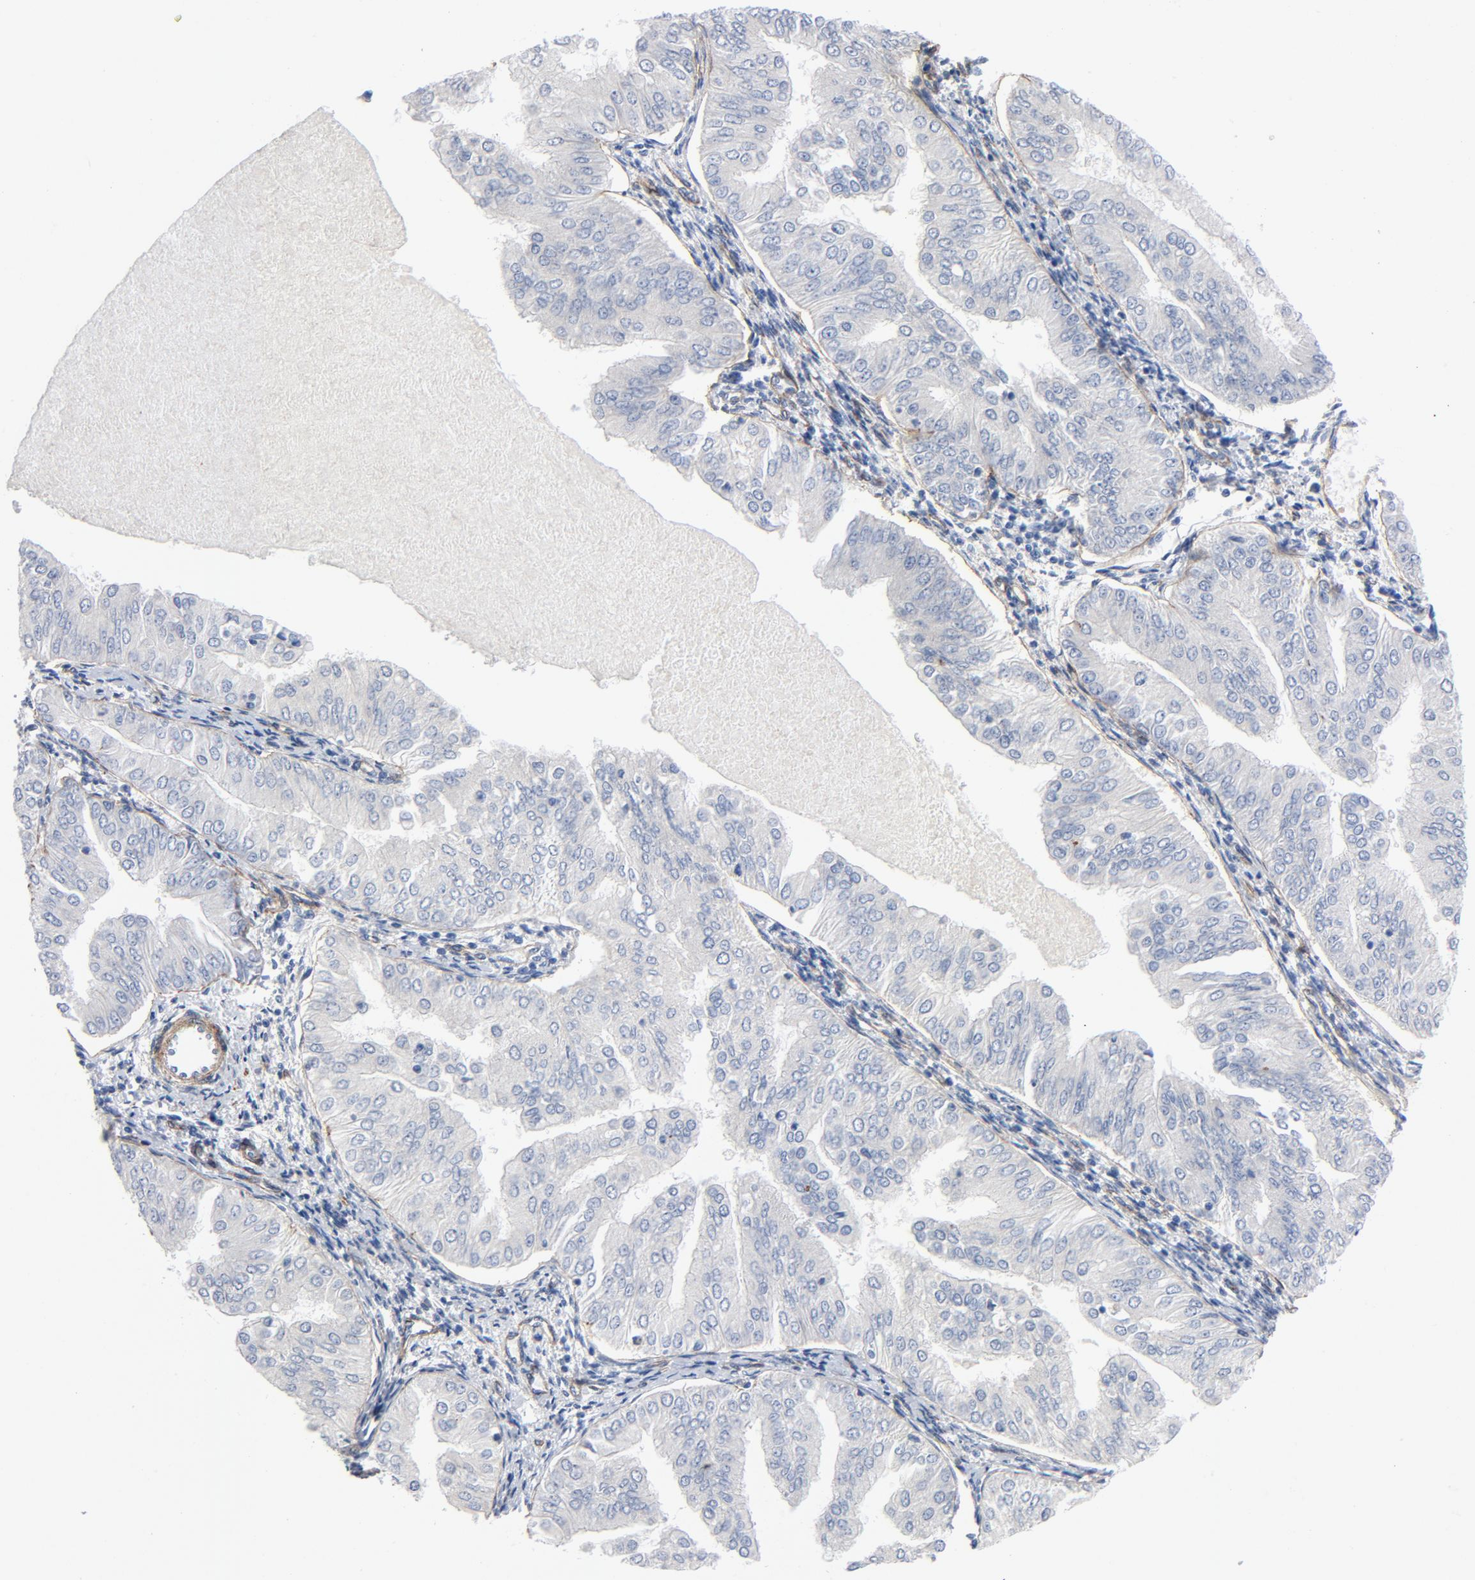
{"staining": {"intensity": "negative", "quantity": "none", "location": "none"}, "tissue": "endometrial cancer", "cell_type": "Tumor cells", "image_type": "cancer", "snomed": [{"axis": "morphology", "description": "Adenocarcinoma, NOS"}, {"axis": "topography", "description": "Endometrium"}], "caption": "Tumor cells are negative for brown protein staining in adenocarcinoma (endometrial). (IHC, brightfield microscopy, high magnification).", "gene": "LAMC1", "patient": {"sex": "female", "age": 53}}